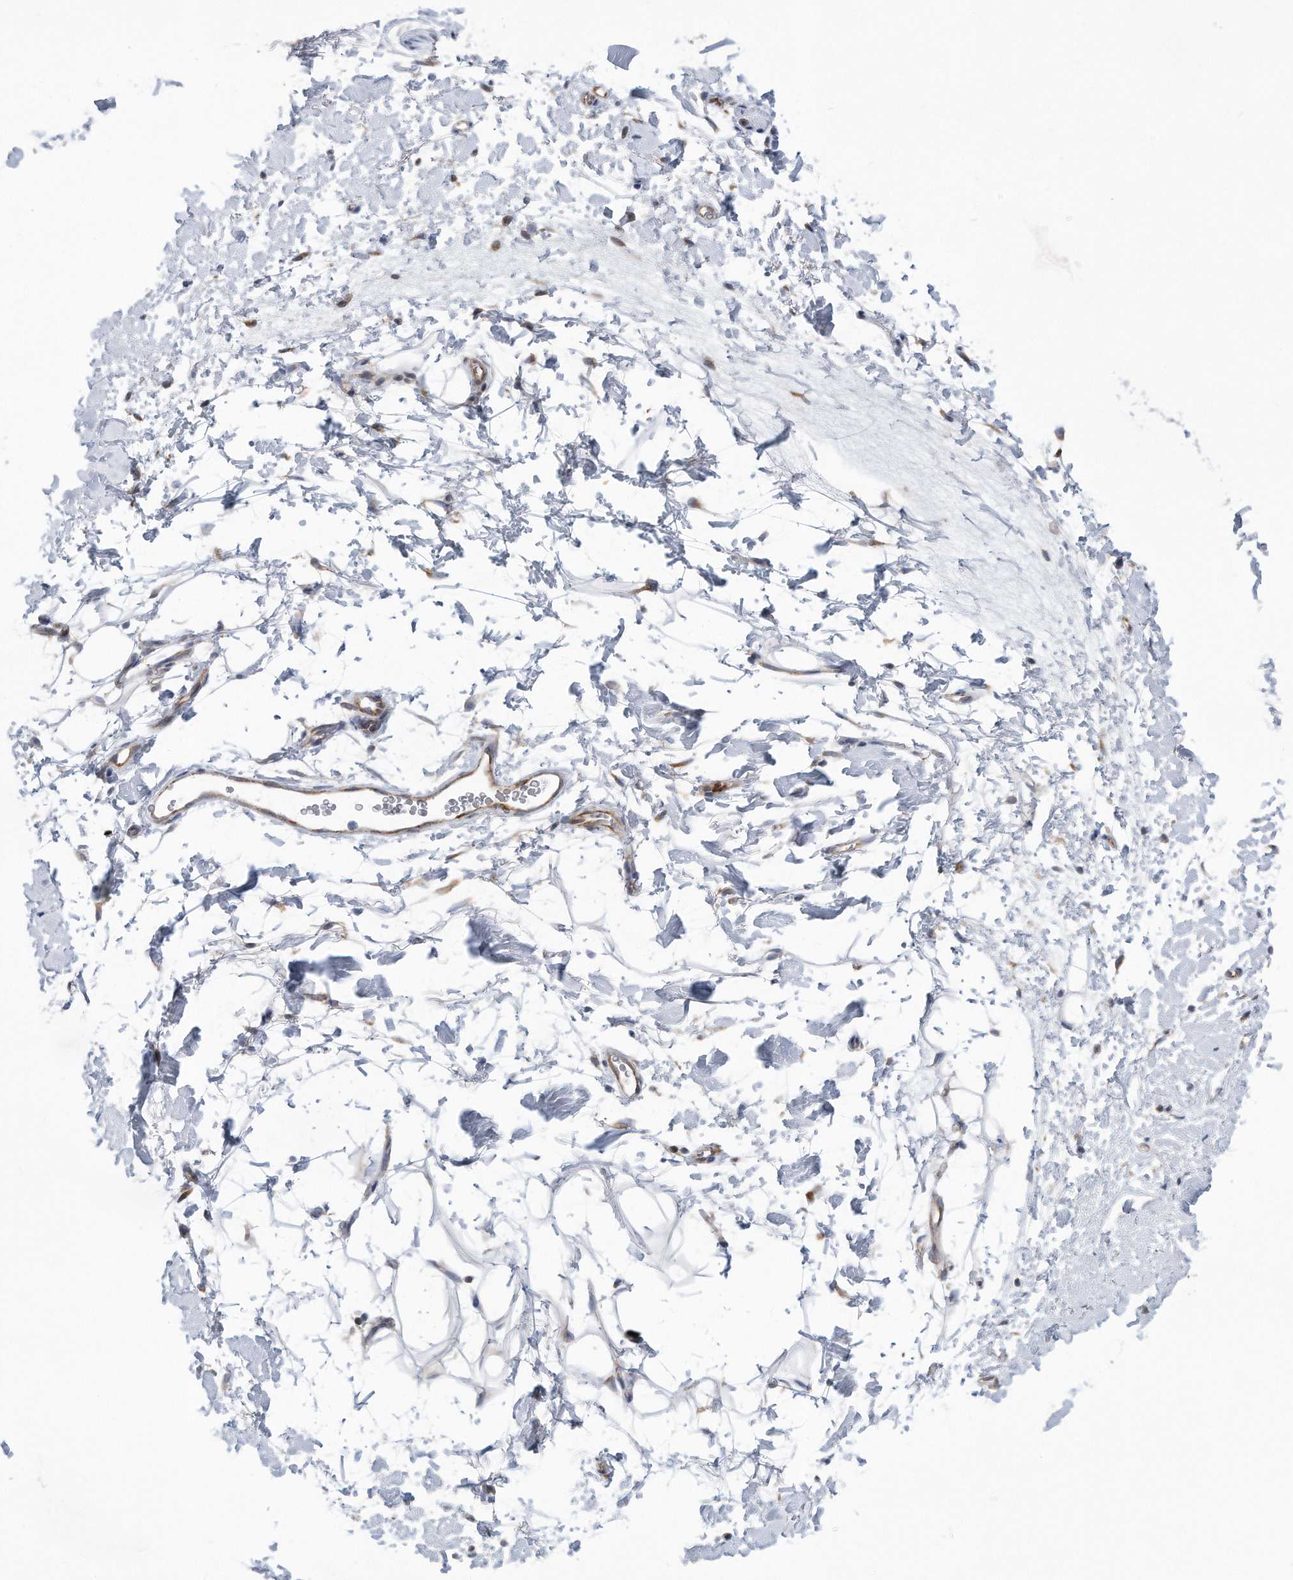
{"staining": {"intensity": "negative", "quantity": "none", "location": "none"}, "tissue": "adipose tissue", "cell_type": "Adipocytes", "image_type": "normal", "snomed": [{"axis": "morphology", "description": "Normal tissue, NOS"}, {"axis": "morphology", "description": "Adenocarcinoma, NOS"}, {"axis": "topography", "description": "Pancreas"}, {"axis": "topography", "description": "Peripheral nerve tissue"}], "caption": "Adipocytes show no significant staining in unremarkable adipose tissue. The staining is performed using DAB brown chromogen with nuclei counter-stained in using hematoxylin.", "gene": "RPL26L1", "patient": {"sex": "male", "age": 59}}